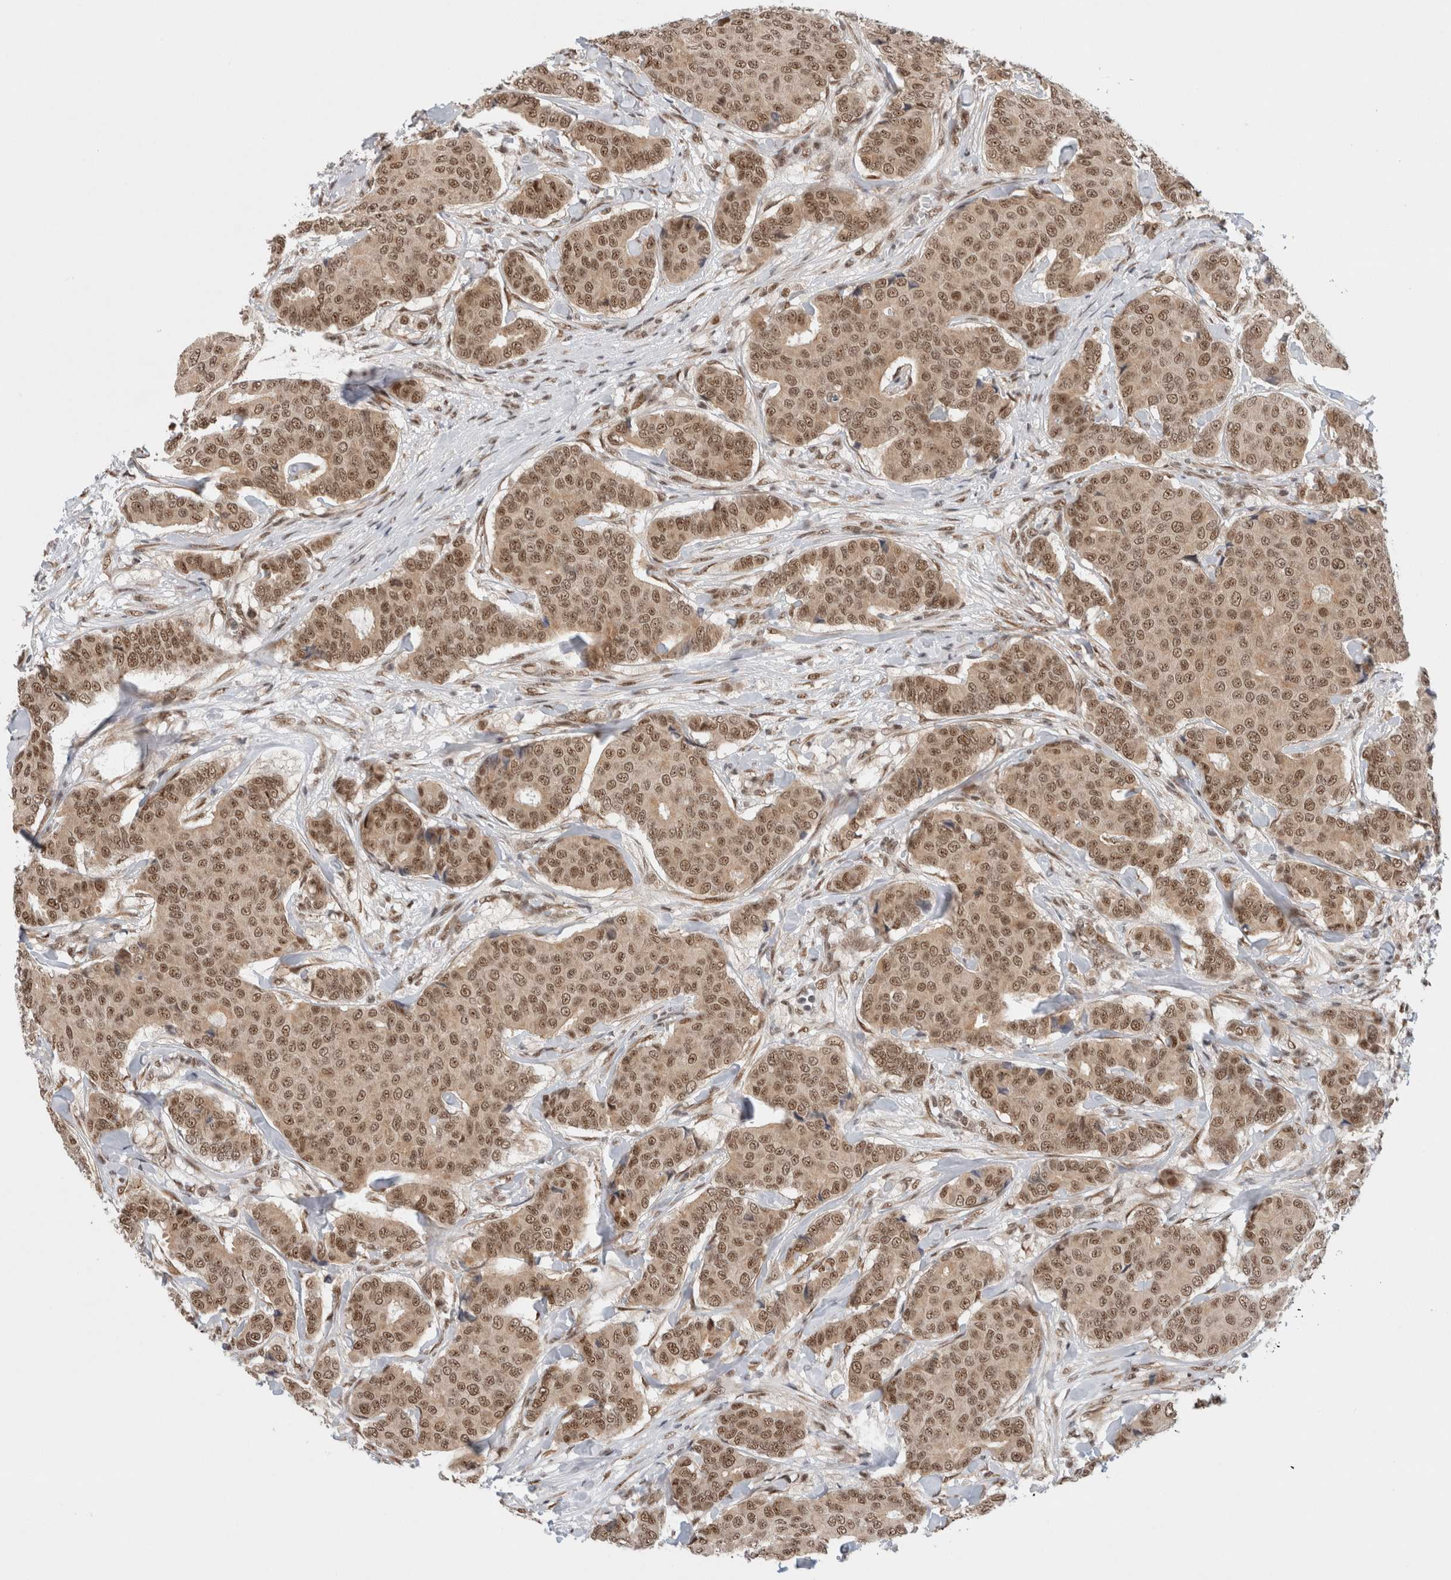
{"staining": {"intensity": "moderate", "quantity": ">75%", "location": "cytoplasmic/membranous,nuclear"}, "tissue": "breast cancer", "cell_type": "Tumor cells", "image_type": "cancer", "snomed": [{"axis": "morphology", "description": "Duct carcinoma"}, {"axis": "topography", "description": "Breast"}], "caption": "The histopathology image demonstrates staining of breast cancer (intraductal carcinoma), revealing moderate cytoplasmic/membranous and nuclear protein expression (brown color) within tumor cells.", "gene": "NCAPG2", "patient": {"sex": "female", "age": 75}}